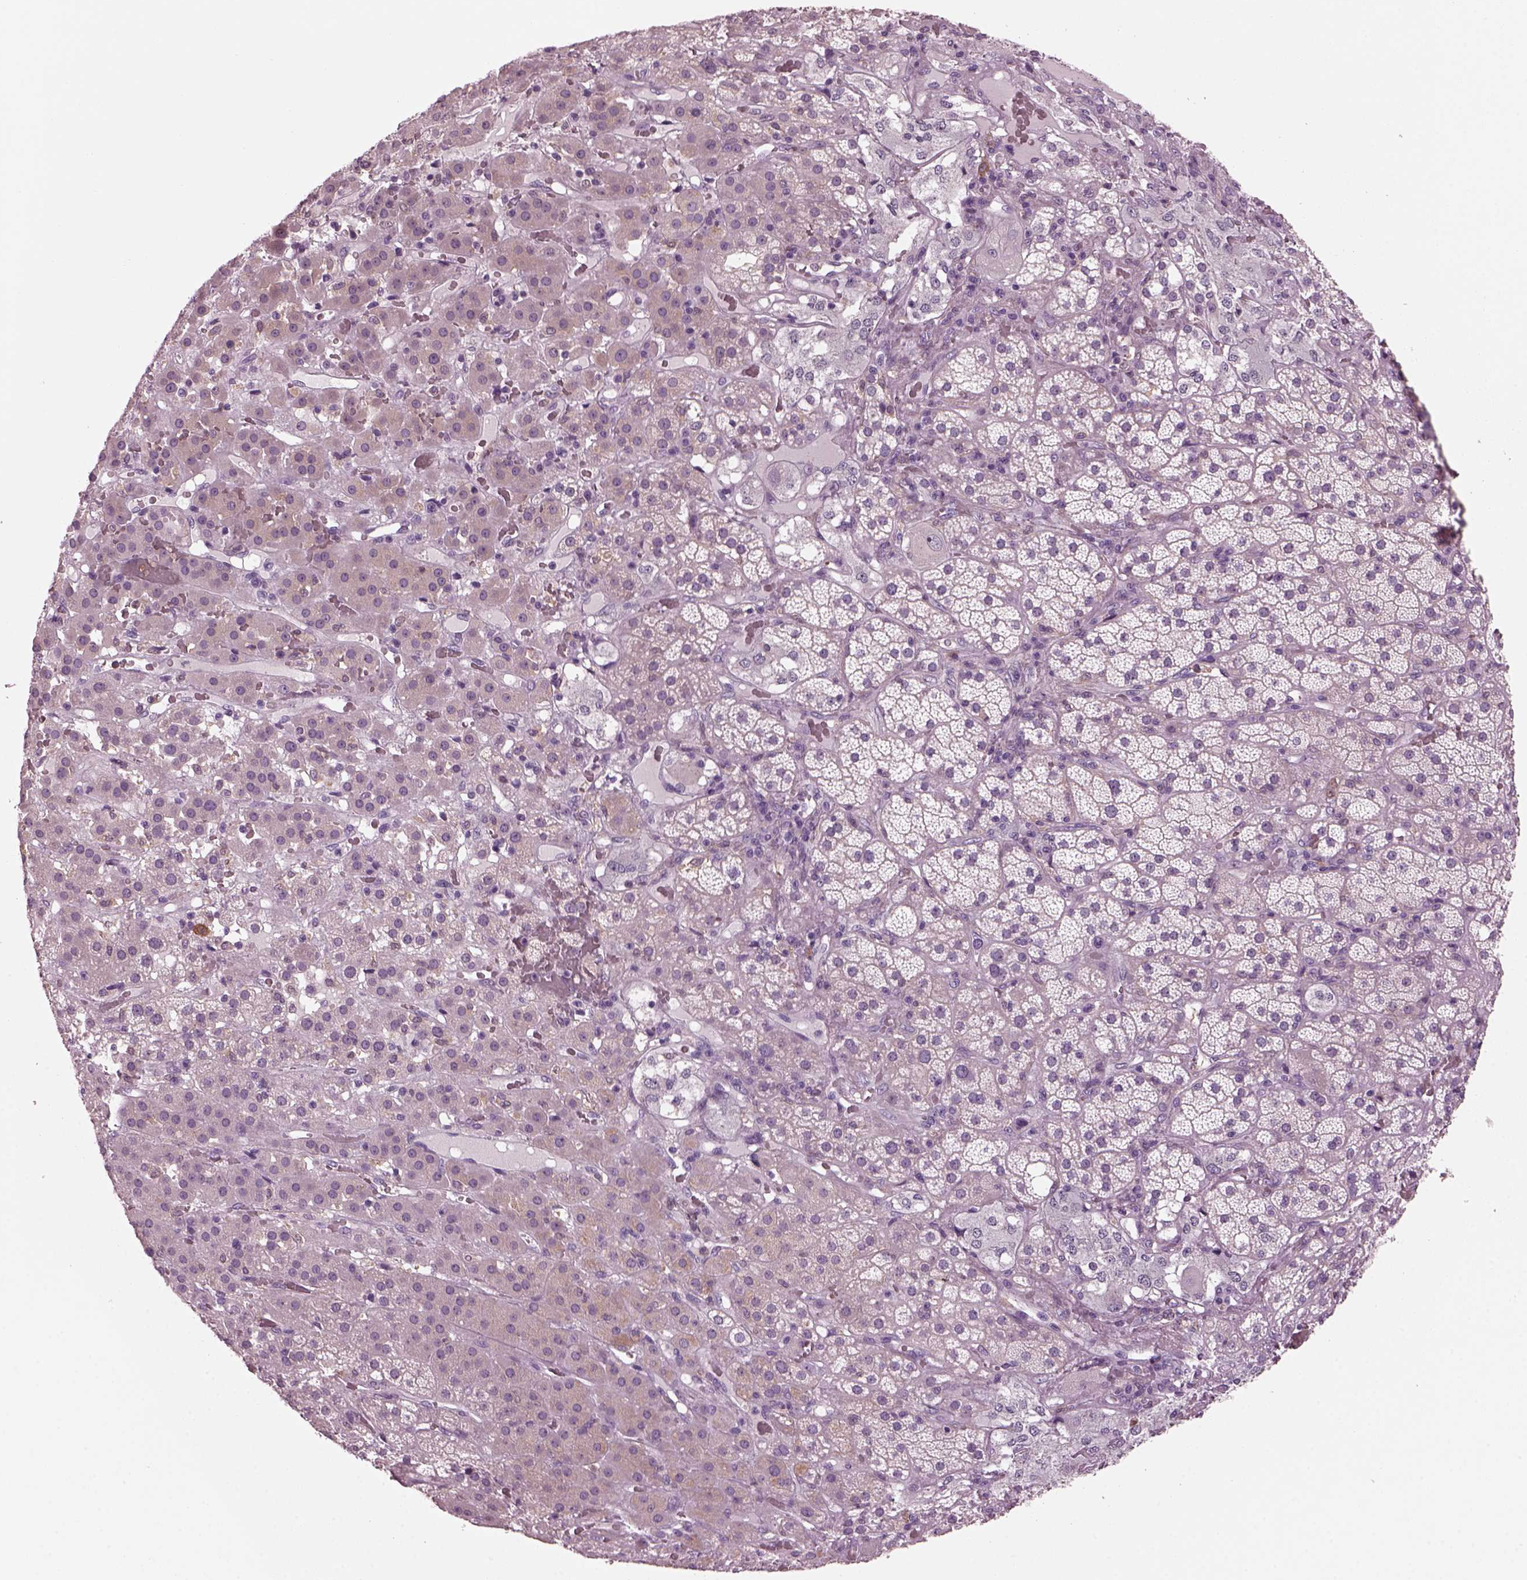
{"staining": {"intensity": "weak", "quantity": "<25%", "location": "cytoplasmic/membranous"}, "tissue": "adrenal gland", "cell_type": "Glandular cells", "image_type": "normal", "snomed": [{"axis": "morphology", "description": "Normal tissue, NOS"}, {"axis": "topography", "description": "Adrenal gland"}], "caption": "A histopathology image of adrenal gland stained for a protein shows no brown staining in glandular cells. (DAB (3,3'-diaminobenzidine) IHC, high magnification).", "gene": "SHTN1", "patient": {"sex": "male", "age": 57}}